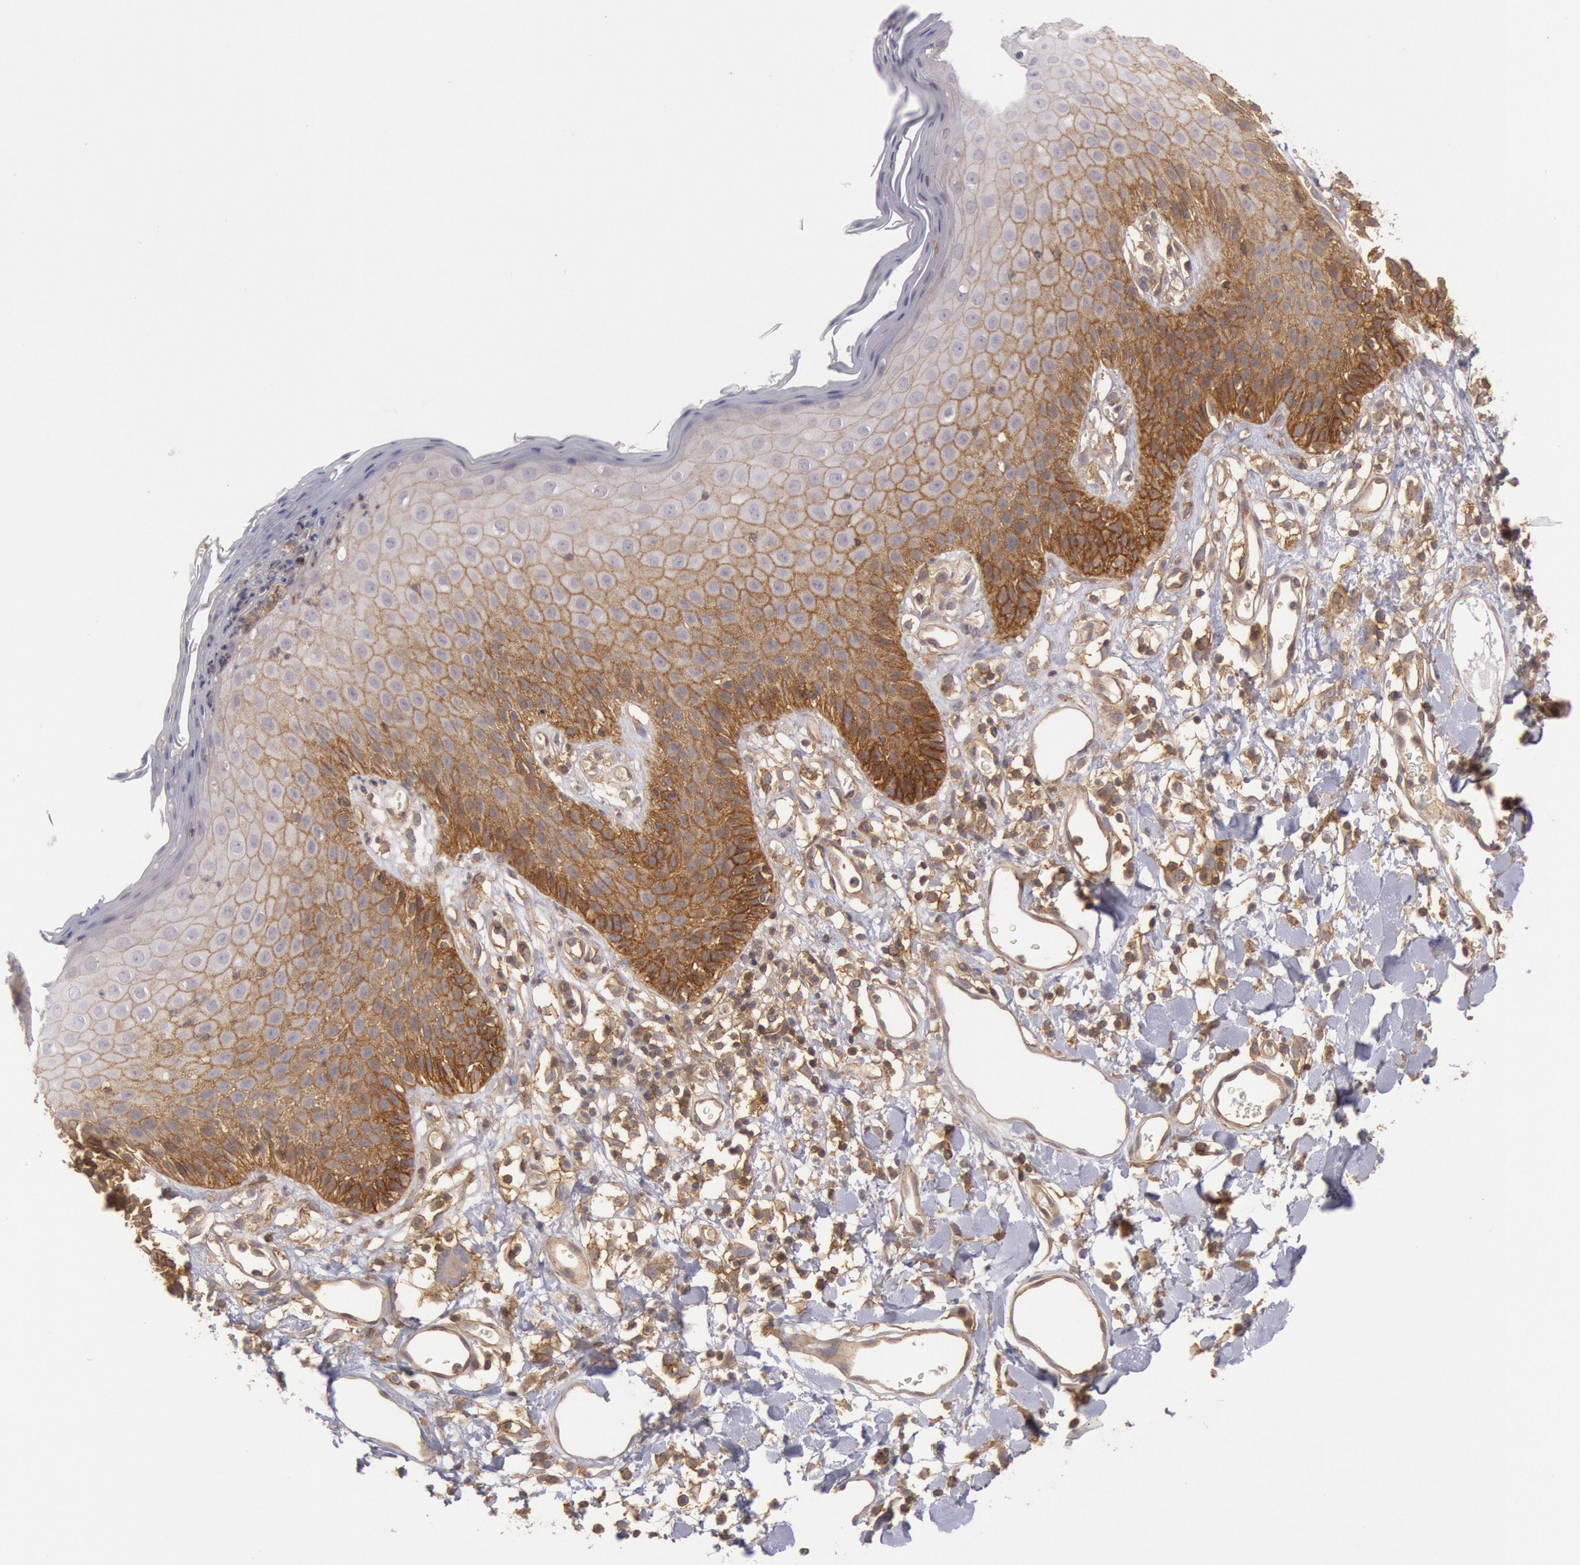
{"staining": {"intensity": "moderate", "quantity": "25%-75%", "location": "cytoplasmic/membranous"}, "tissue": "skin", "cell_type": "Epidermal cells", "image_type": "normal", "snomed": [{"axis": "morphology", "description": "Normal tissue, NOS"}, {"axis": "topography", "description": "Vulva"}, {"axis": "topography", "description": "Peripheral nerve tissue"}], "caption": "Immunohistochemistry of benign skin demonstrates medium levels of moderate cytoplasmic/membranous staining in about 25%-75% of epidermal cells.", "gene": "STX4", "patient": {"sex": "female", "age": 68}}